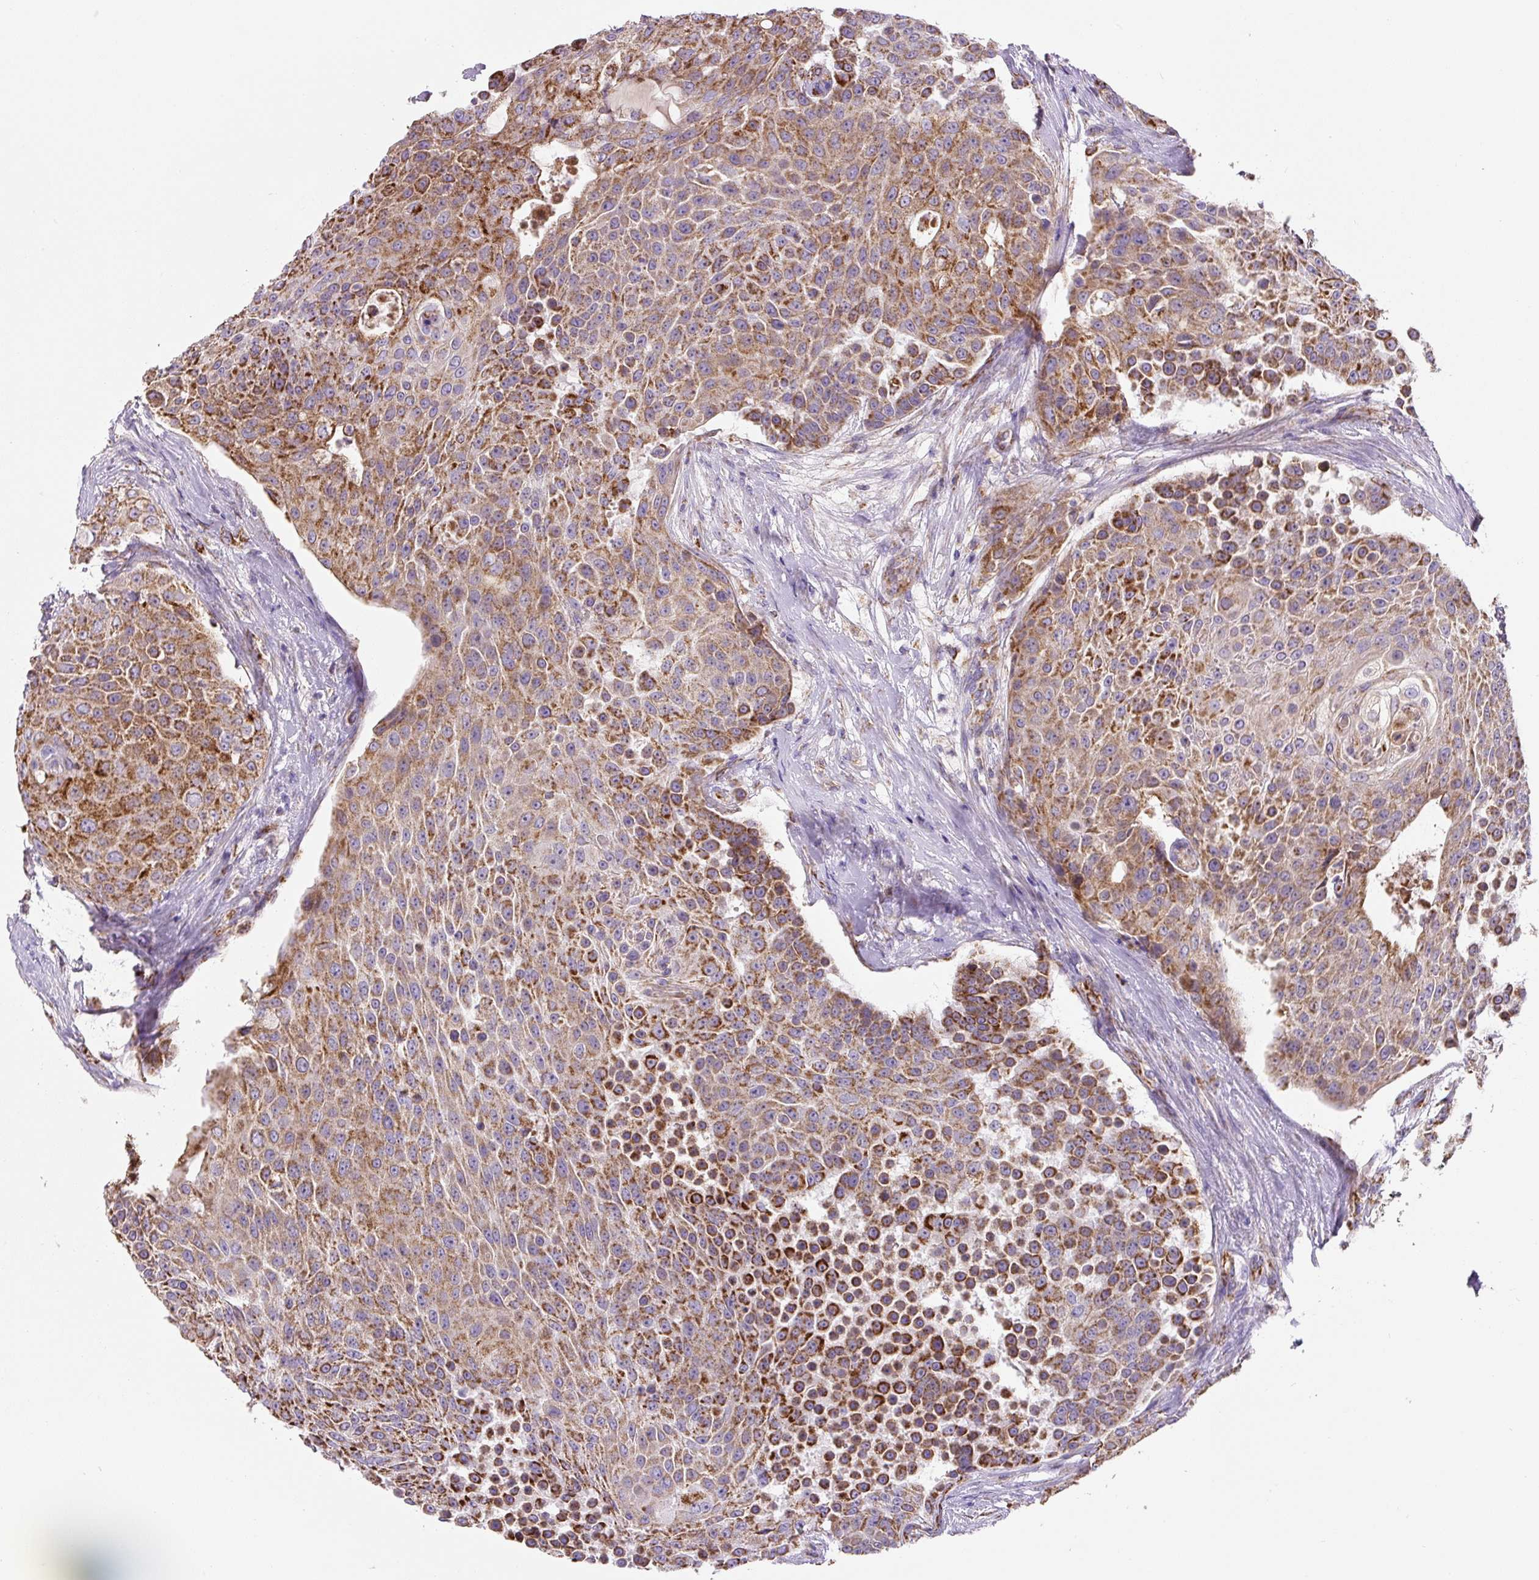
{"staining": {"intensity": "strong", "quantity": ">75%", "location": "cytoplasmic/membranous"}, "tissue": "urothelial cancer", "cell_type": "Tumor cells", "image_type": "cancer", "snomed": [{"axis": "morphology", "description": "Urothelial carcinoma, High grade"}, {"axis": "topography", "description": "Urinary bladder"}], "caption": "Brown immunohistochemical staining in urothelial carcinoma (high-grade) displays strong cytoplasmic/membranous positivity in about >75% of tumor cells.", "gene": "MT-CO2", "patient": {"sex": "female", "age": 63}}